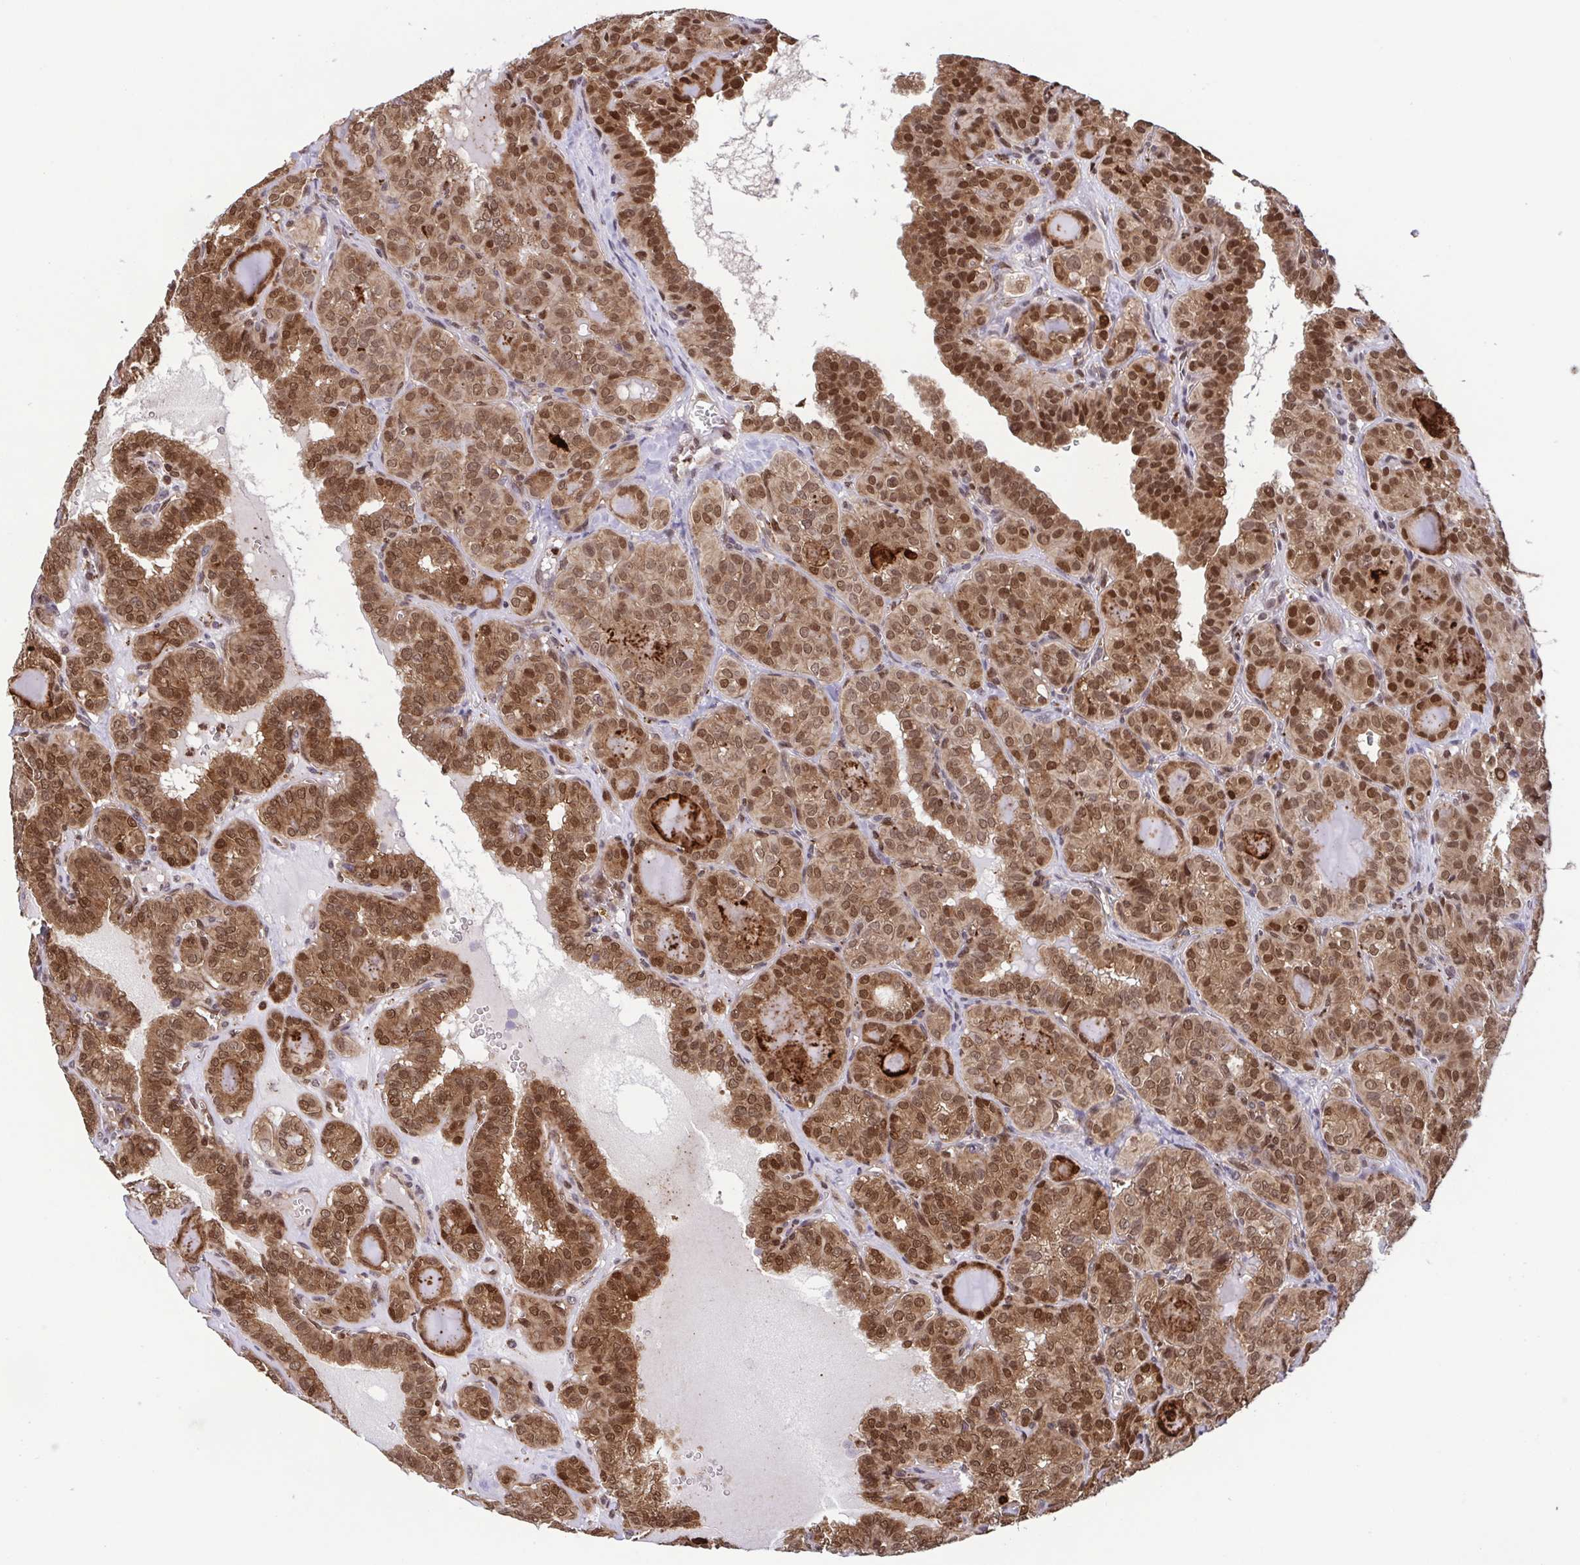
{"staining": {"intensity": "moderate", "quantity": ">75%", "location": "cytoplasmic/membranous,nuclear"}, "tissue": "thyroid cancer", "cell_type": "Tumor cells", "image_type": "cancer", "snomed": [{"axis": "morphology", "description": "Papillary adenocarcinoma, NOS"}, {"axis": "topography", "description": "Thyroid gland"}], "caption": "This micrograph reveals immunohistochemistry staining of human thyroid cancer (papillary adenocarcinoma), with medium moderate cytoplasmic/membranous and nuclear staining in about >75% of tumor cells.", "gene": "CHMP1B", "patient": {"sex": "female", "age": 41}}